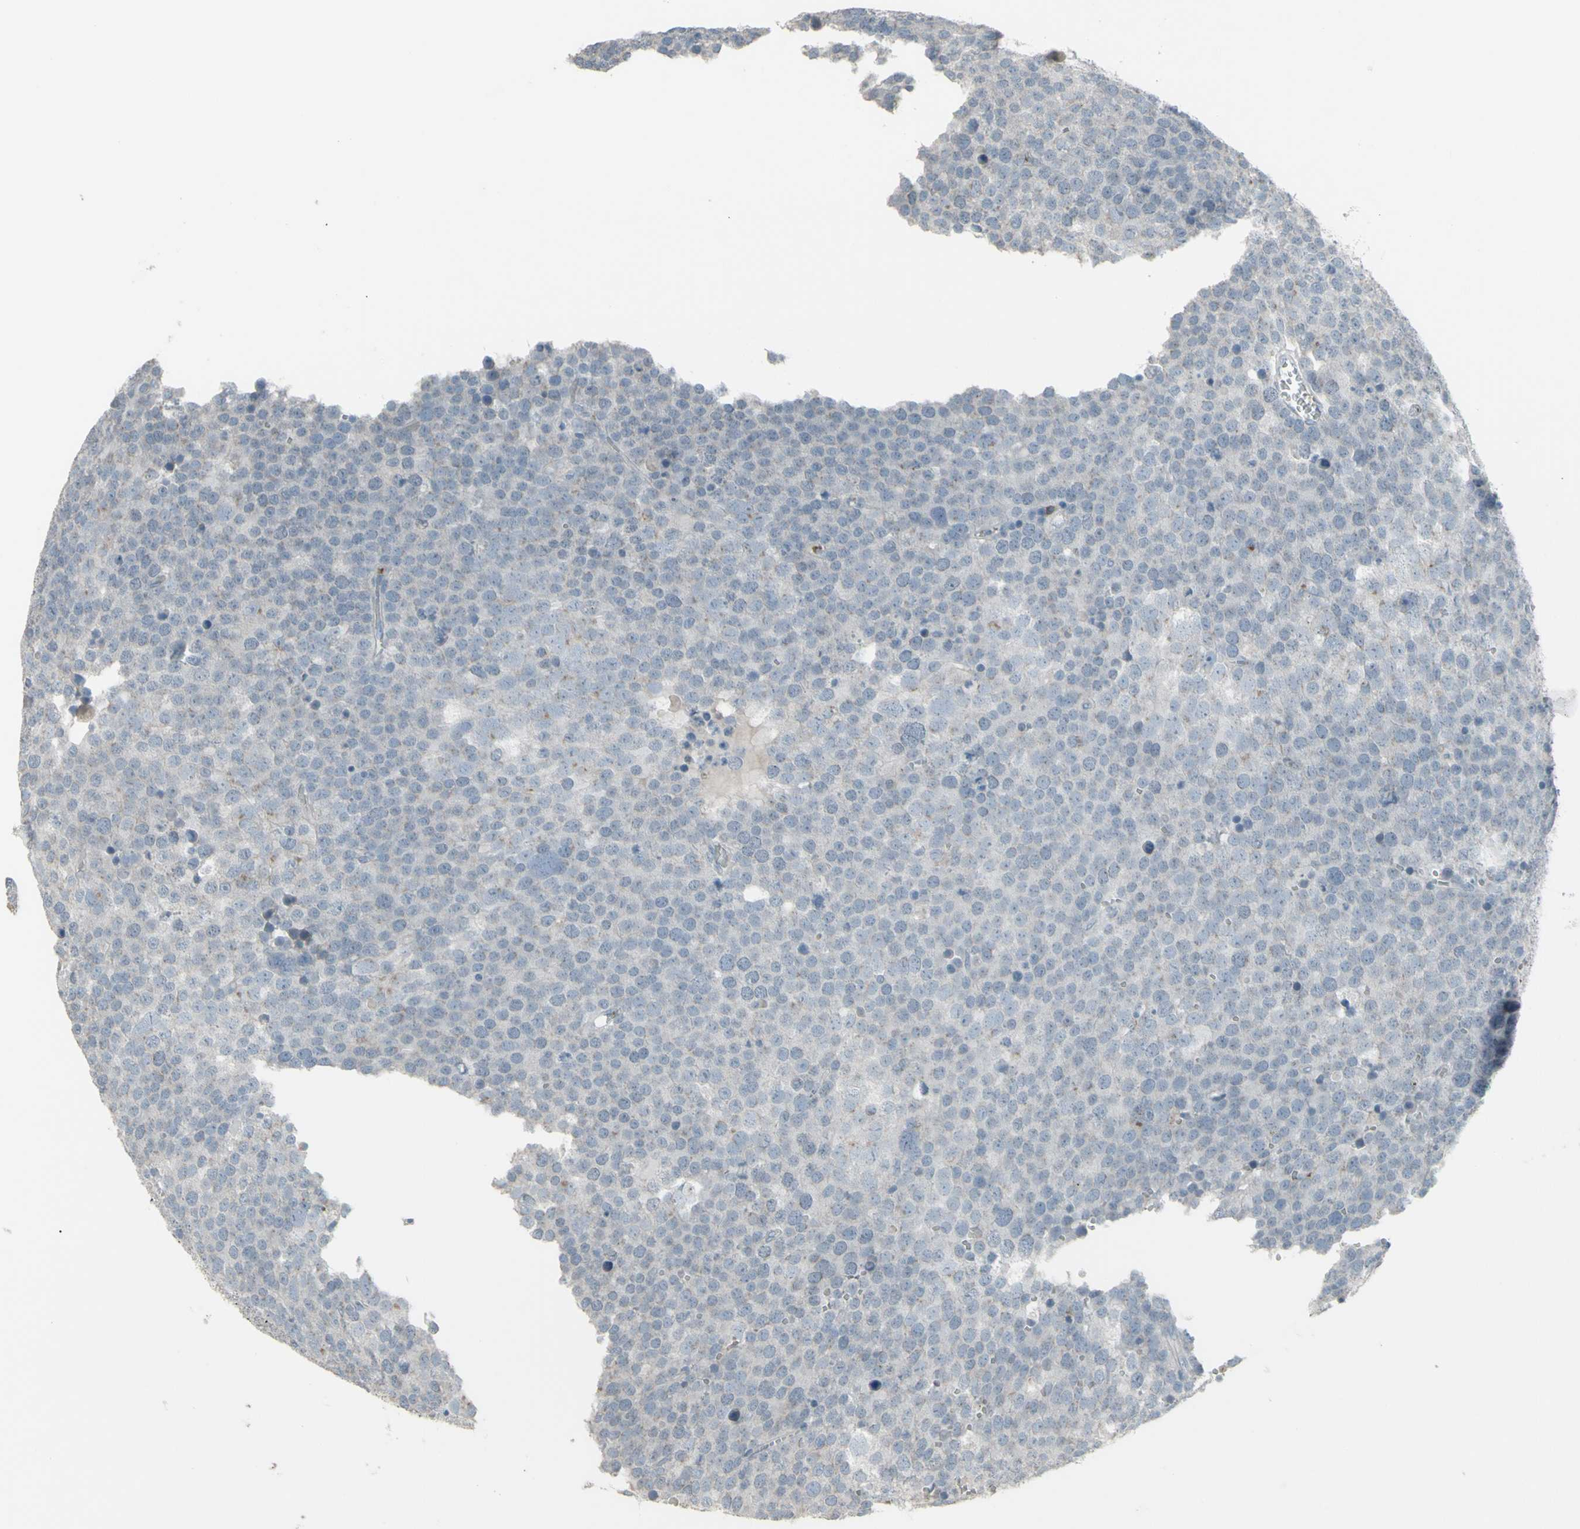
{"staining": {"intensity": "negative", "quantity": "none", "location": "none"}, "tissue": "testis cancer", "cell_type": "Tumor cells", "image_type": "cancer", "snomed": [{"axis": "morphology", "description": "Seminoma, NOS"}, {"axis": "topography", "description": "Testis"}], "caption": "Tumor cells show no significant staining in testis seminoma. The staining is performed using DAB brown chromogen with nuclei counter-stained in using hematoxylin.", "gene": "CD79B", "patient": {"sex": "male", "age": 71}}